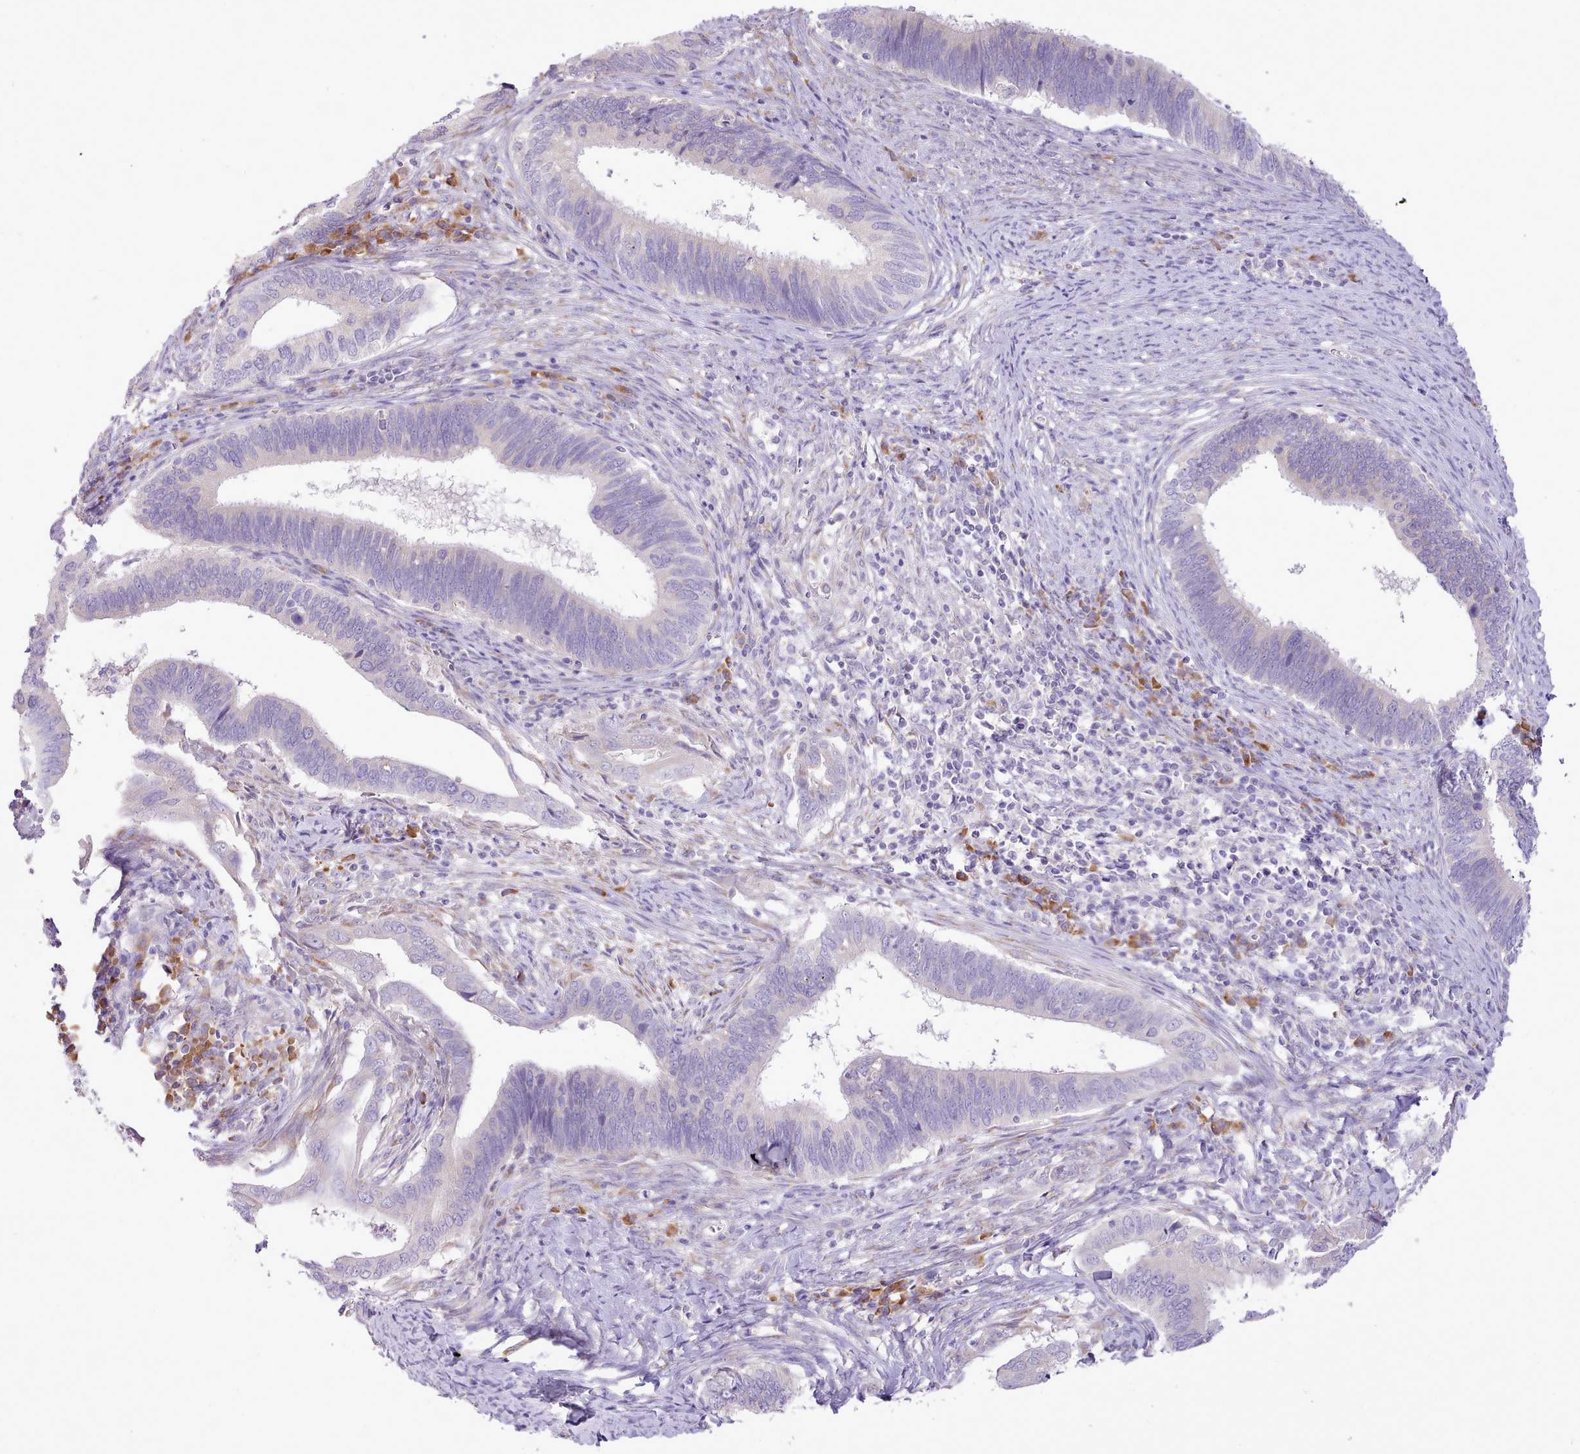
{"staining": {"intensity": "negative", "quantity": "none", "location": "none"}, "tissue": "cervical cancer", "cell_type": "Tumor cells", "image_type": "cancer", "snomed": [{"axis": "morphology", "description": "Adenocarcinoma, NOS"}, {"axis": "topography", "description": "Cervix"}], "caption": "Immunohistochemistry of cervical cancer demonstrates no expression in tumor cells. (Immunohistochemistry (ihc), brightfield microscopy, high magnification).", "gene": "CCL1", "patient": {"sex": "female", "age": 42}}